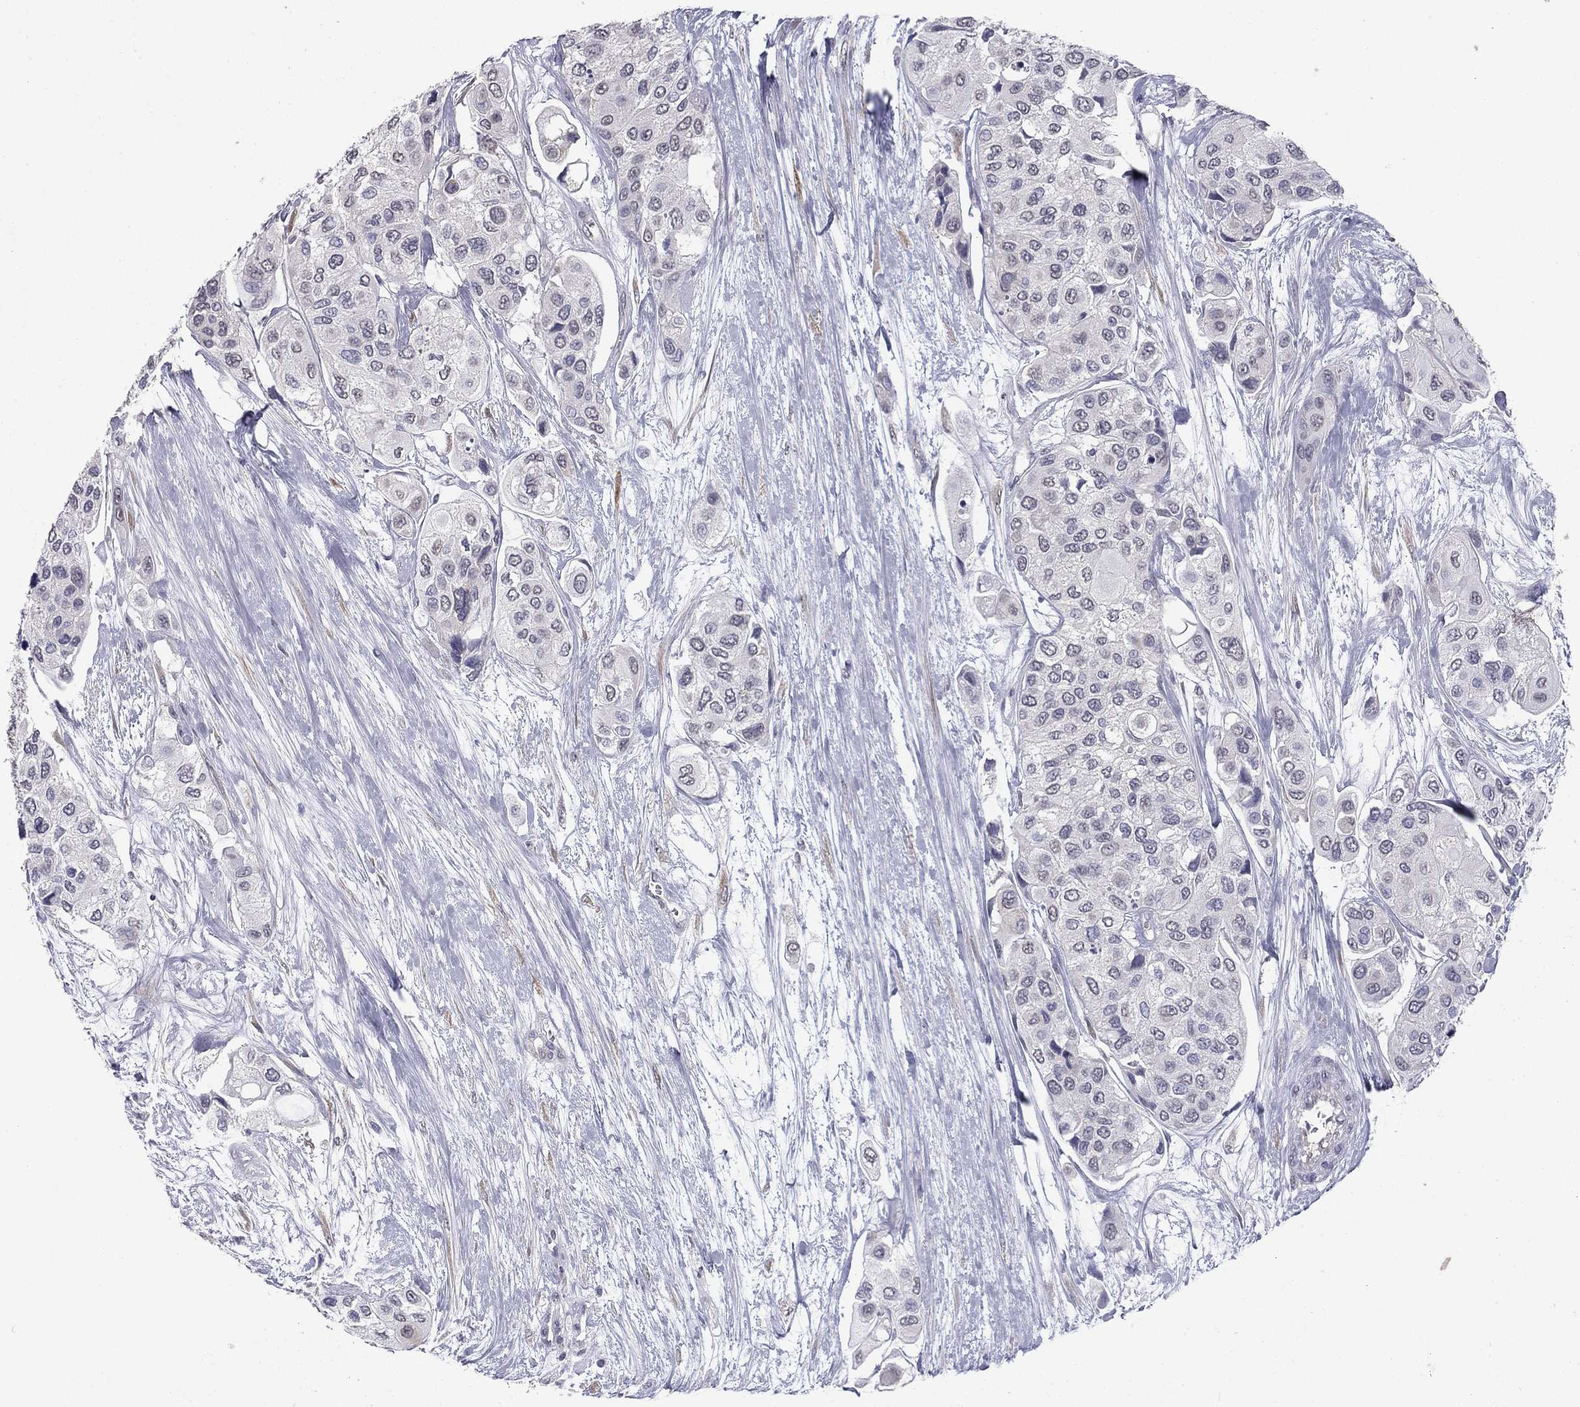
{"staining": {"intensity": "negative", "quantity": "none", "location": "none"}, "tissue": "urothelial cancer", "cell_type": "Tumor cells", "image_type": "cancer", "snomed": [{"axis": "morphology", "description": "Urothelial carcinoma, High grade"}, {"axis": "topography", "description": "Urinary bladder"}], "caption": "Tumor cells are negative for protein expression in human urothelial carcinoma (high-grade).", "gene": "PRRT2", "patient": {"sex": "male", "age": 77}}